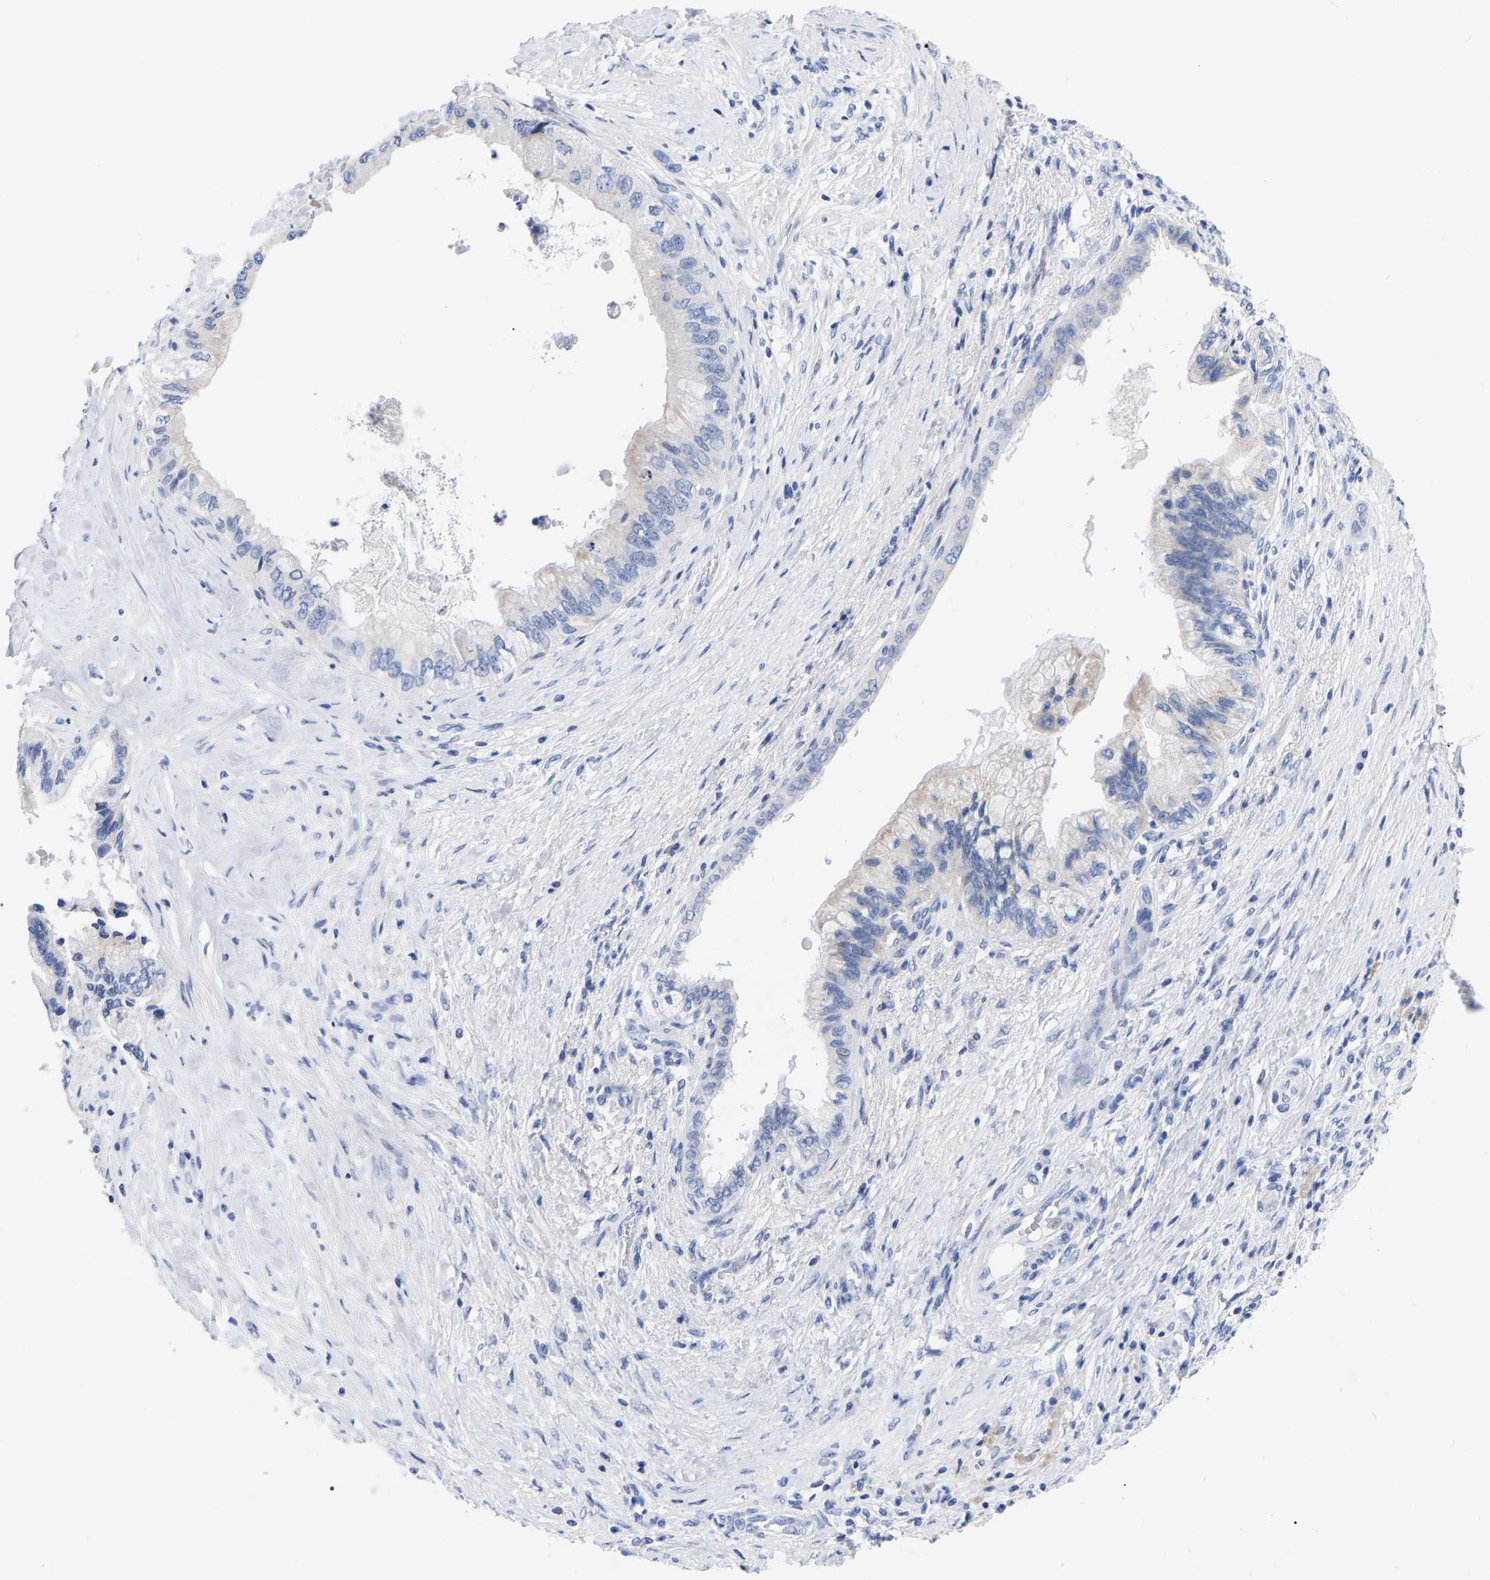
{"staining": {"intensity": "weak", "quantity": "<25%", "location": "cytoplasmic/membranous"}, "tissue": "pancreatic cancer", "cell_type": "Tumor cells", "image_type": "cancer", "snomed": [{"axis": "morphology", "description": "Adenocarcinoma, NOS"}, {"axis": "topography", "description": "Pancreas"}], "caption": "Immunohistochemistry (IHC) histopathology image of pancreatic adenocarcinoma stained for a protein (brown), which demonstrates no staining in tumor cells.", "gene": "ZNF629", "patient": {"sex": "female", "age": 73}}